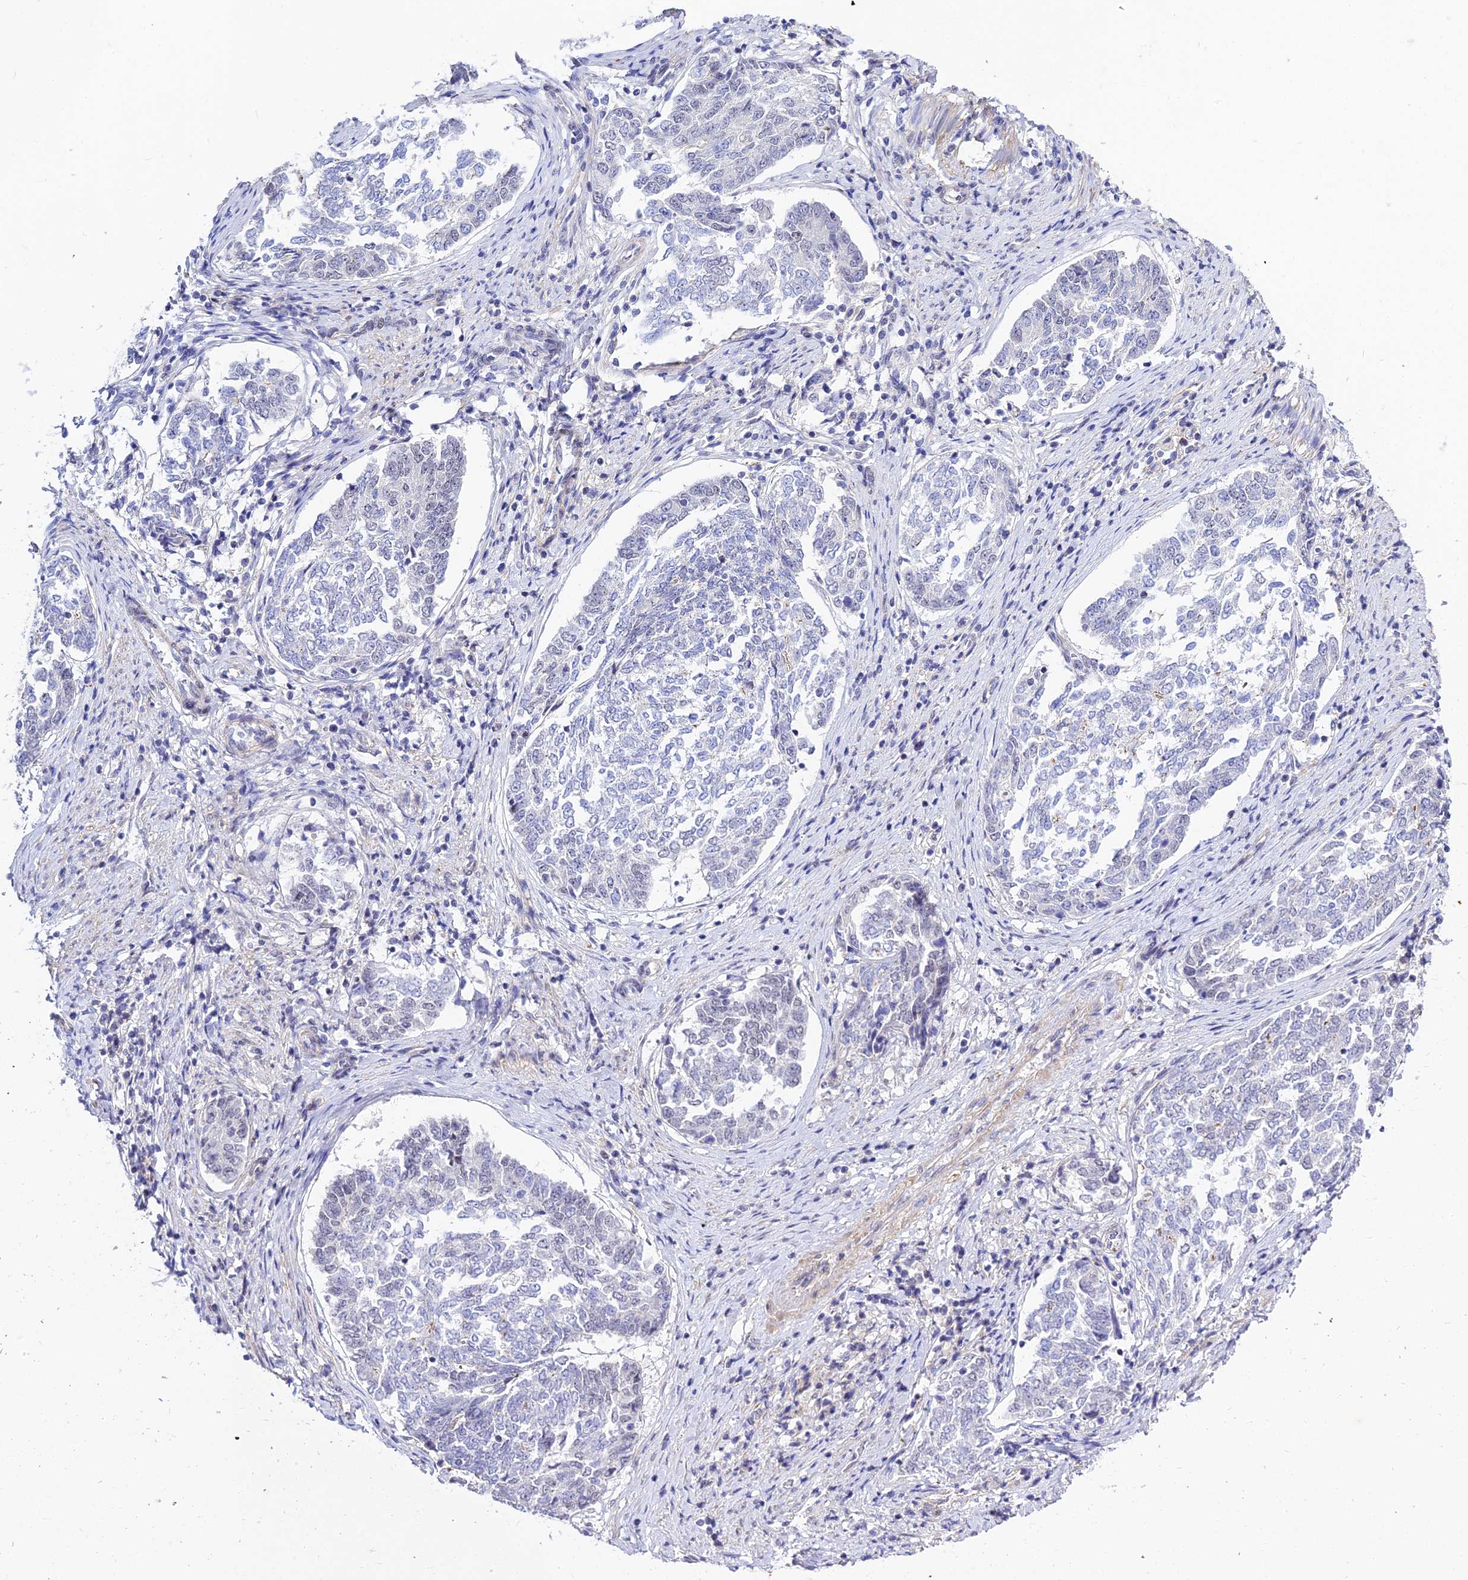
{"staining": {"intensity": "negative", "quantity": "none", "location": "none"}, "tissue": "endometrial cancer", "cell_type": "Tumor cells", "image_type": "cancer", "snomed": [{"axis": "morphology", "description": "Adenocarcinoma, NOS"}, {"axis": "topography", "description": "Endometrium"}], "caption": "Adenocarcinoma (endometrial) was stained to show a protein in brown. There is no significant staining in tumor cells.", "gene": "ZNF628", "patient": {"sex": "female", "age": 80}}